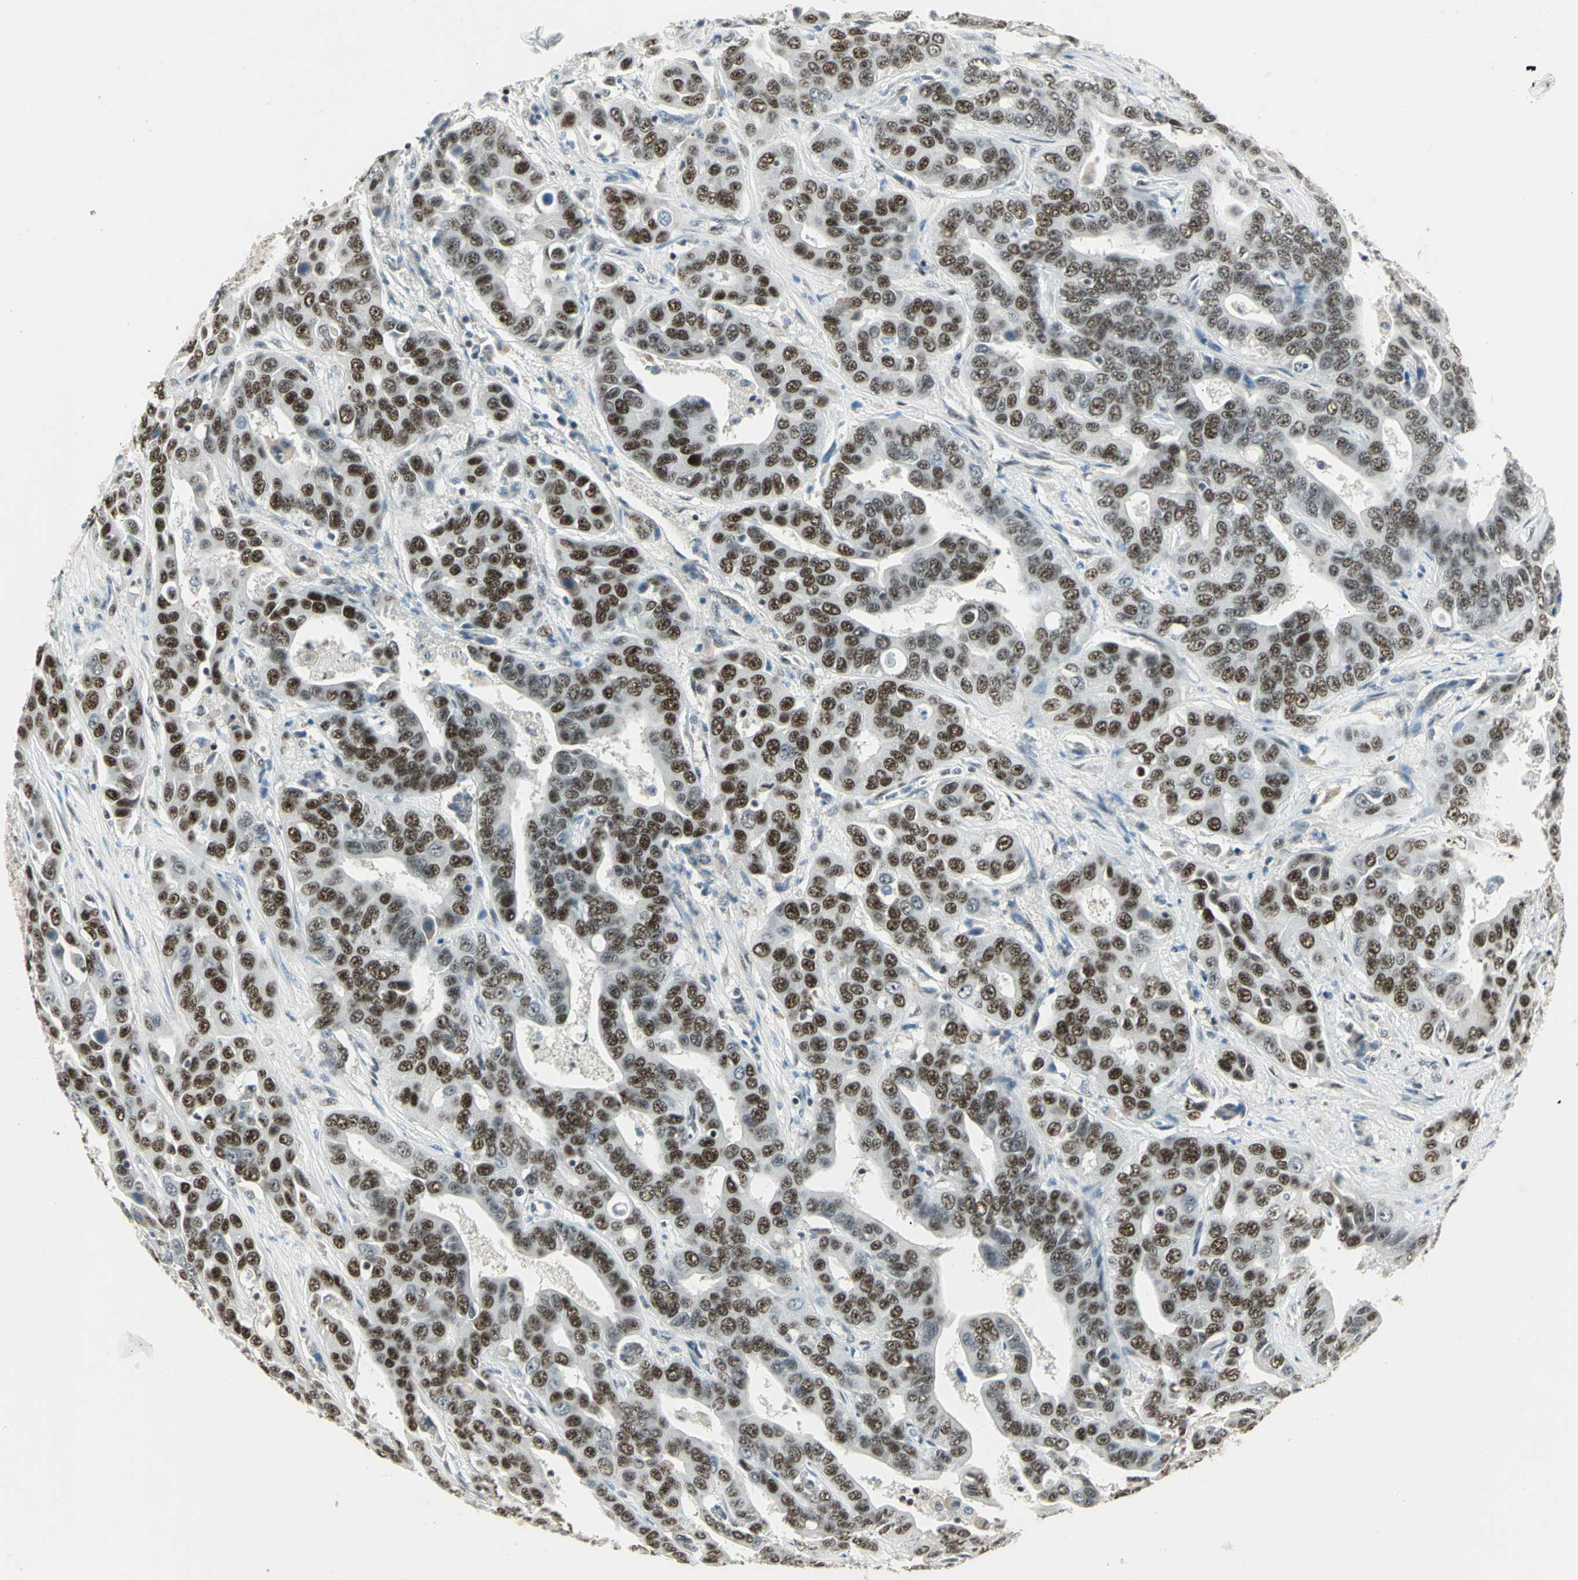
{"staining": {"intensity": "moderate", "quantity": ">75%", "location": "nuclear"}, "tissue": "liver cancer", "cell_type": "Tumor cells", "image_type": "cancer", "snomed": [{"axis": "morphology", "description": "Cholangiocarcinoma"}, {"axis": "topography", "description": "Liver"}], "caption": "The histopathology image exhibits staining of liver cancer (cholangiocarcinoma), revealing moderate nuclear protein positivity (brown color) within tumor cells.", "gene": "CCNT1", "patient": {"sex": "female", "age": 52}}